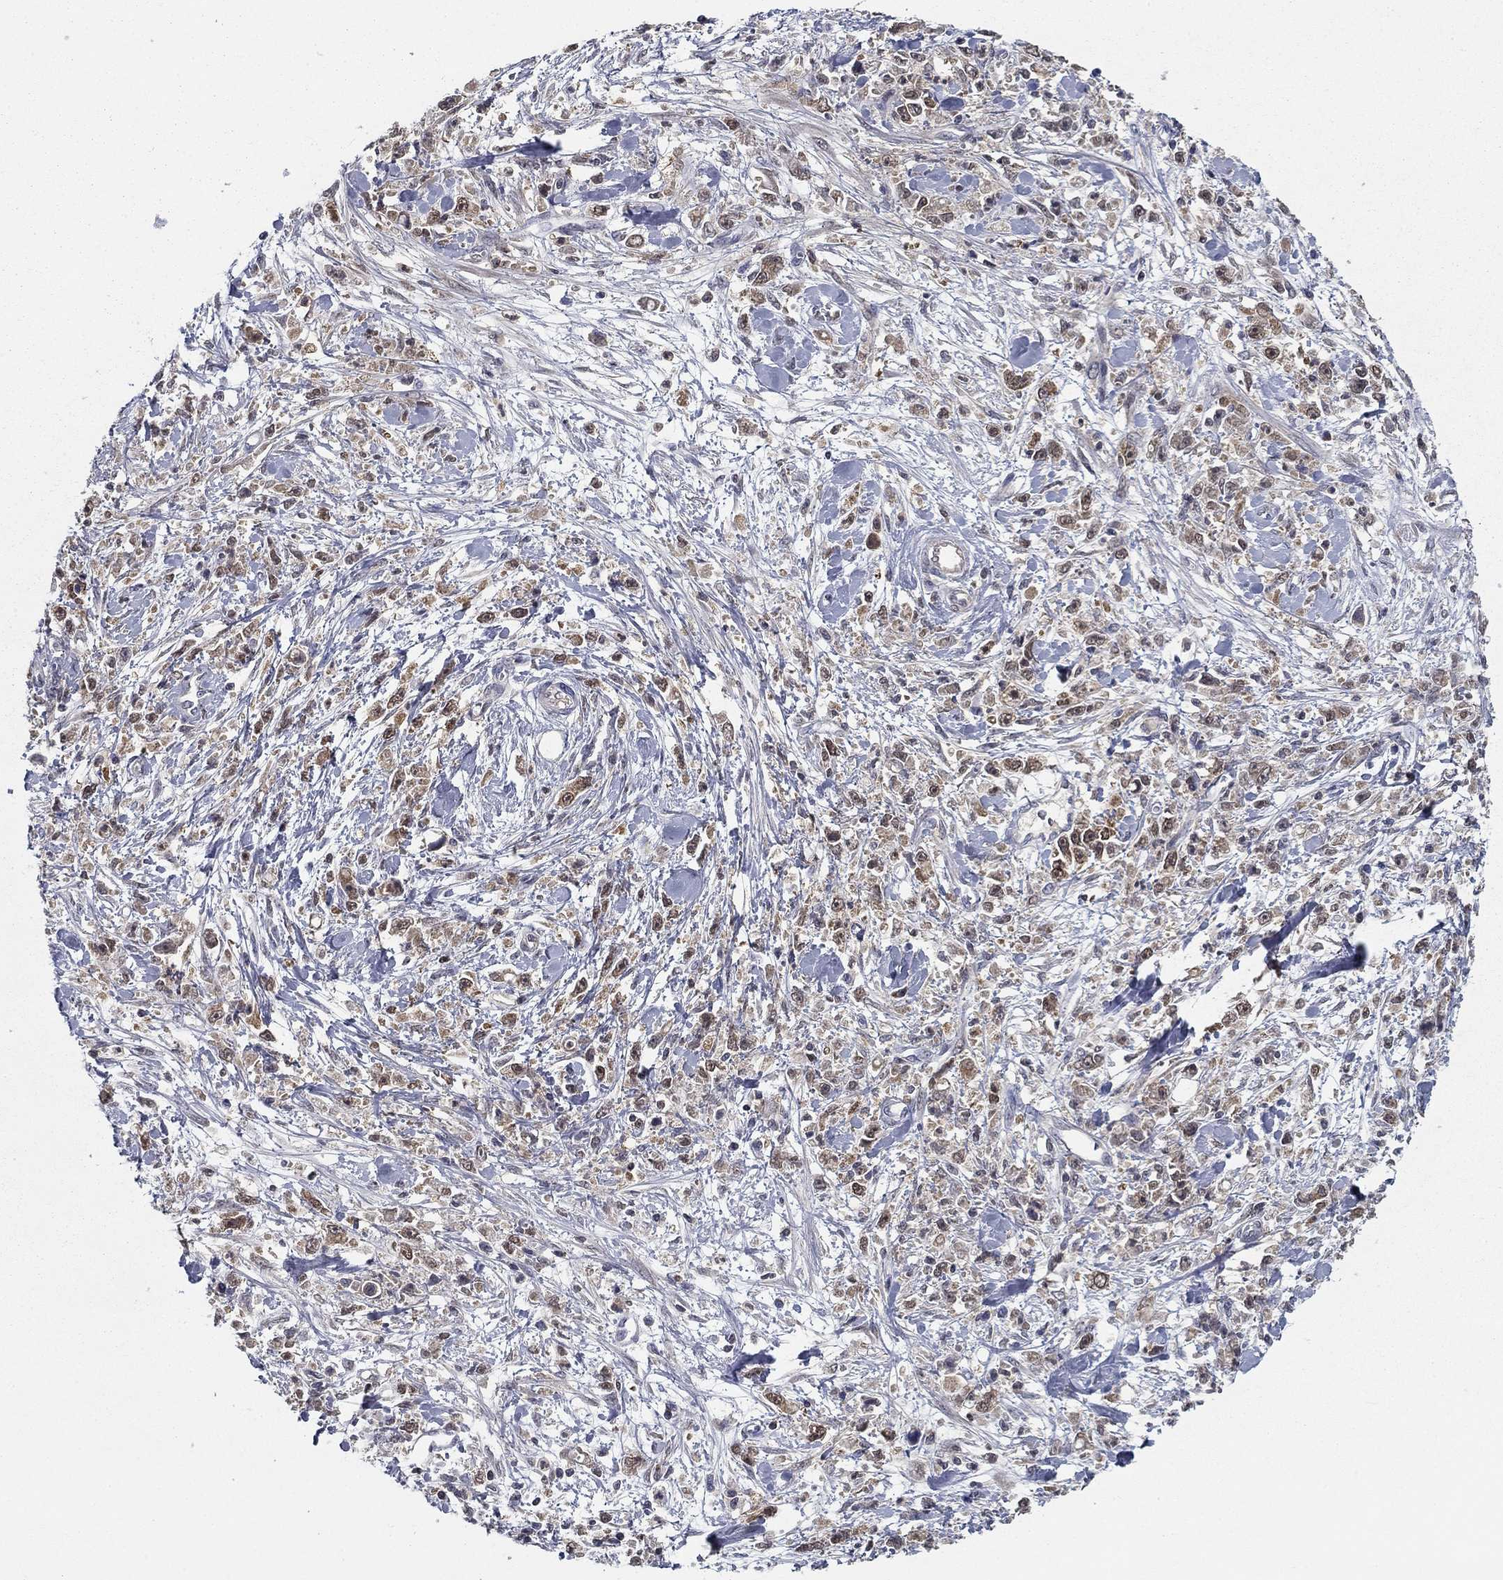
{"staining": {"intensity": "moderate", "quantity": "25%-75%", "location": "cytoplasmic/membranous"}, "tissue": "stomach cancer", "cell_type": "Tumor cells", "image_type": "cancer", "snomed": [{"axis": "morphology", "description": "Adenocarcinoma, NOS"}, {"axis": "topography", "description": "Stomach"}], "caption": "Moderate cytoplasmic/membranous staining for a protein is appreciated in about 25%-75% of tumor cells of stomach cancer using immunohistochemistry.", "gene": "NIT2", "patient": {"sex": "female", "age": 59}}